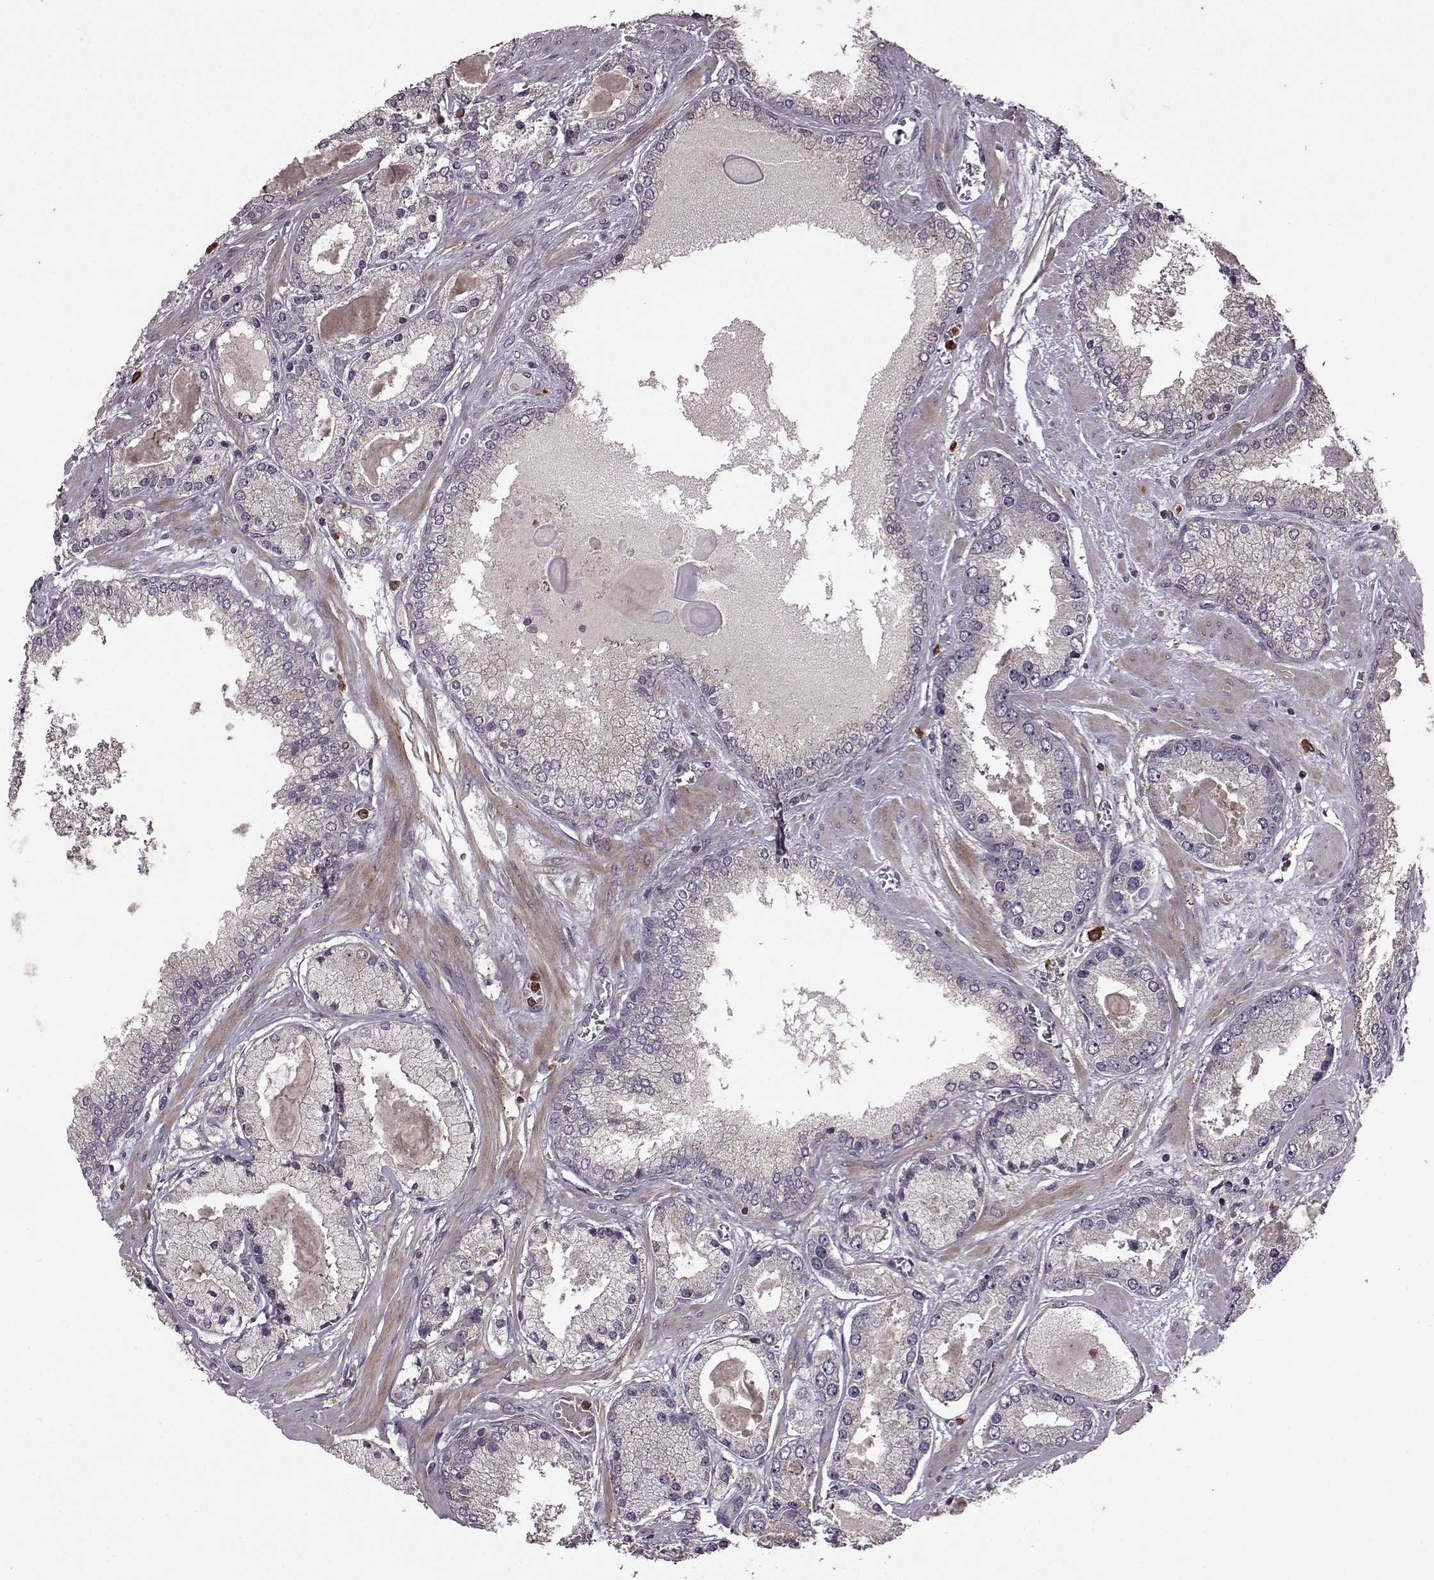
{"staining": {"intensity": "negative", "quantity": "none", "location": "none"}, "tissue": "prostate cancer", "cell_type": "Tumor cells", "image_type": "cancer", "snomed": [{"axis": "morphology", "description": "Adenocarcinoma, High grade"}, {"axis": "topography", "description": "Prostate"}], "caption": "Immunohistochemistry (IHC) image of neoplastic tissue: prostate high-grade adenocarcinoma stained with DAB reveals no significant protein expression in tumor cells.", "gene": "TRMU", "patient": {"sex": "male", "age": 67}}